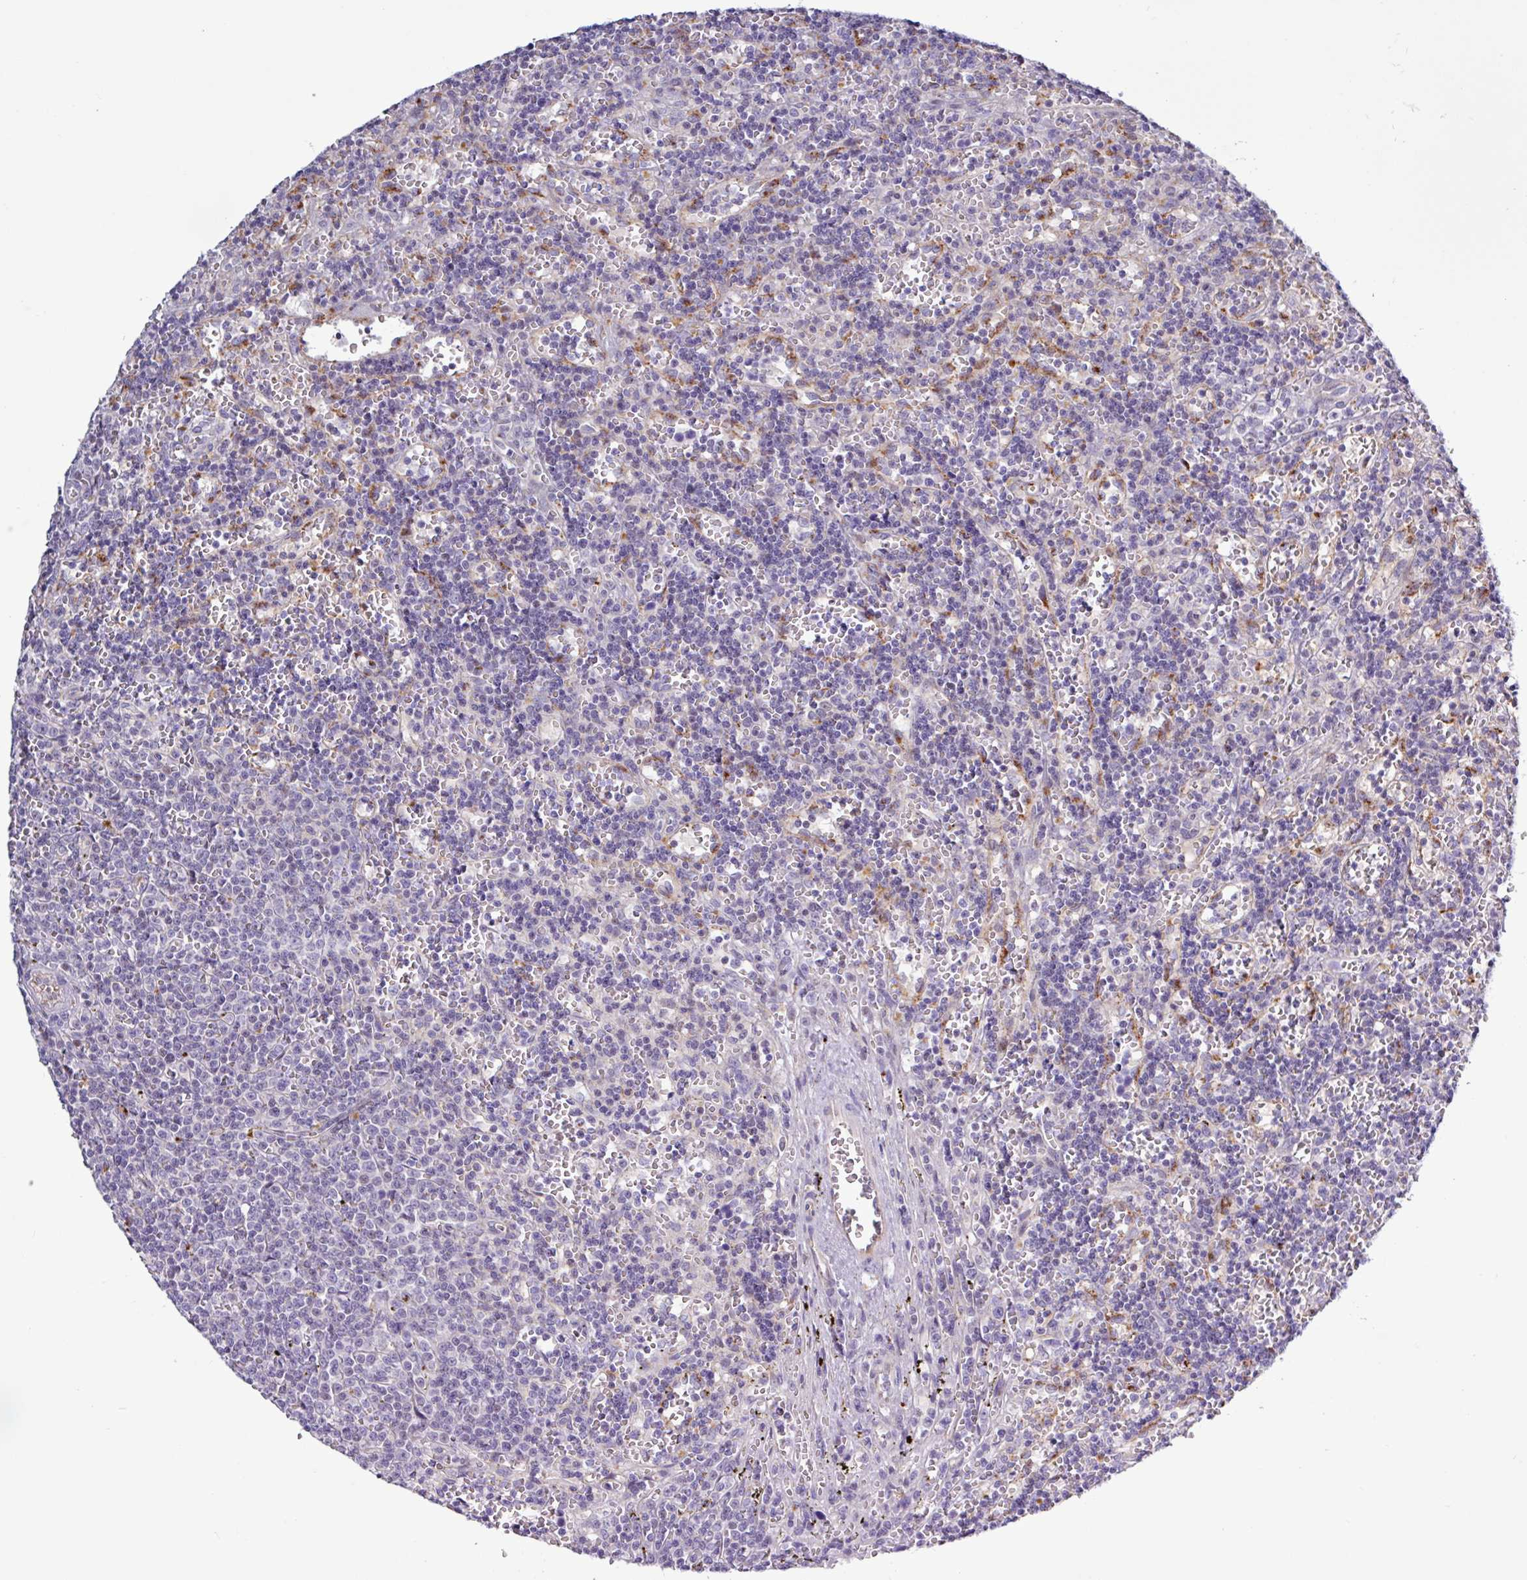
{"staining": {"intensity": "negative", "quantity": "none", "location": "none"}, "tissue": "lymphoma", "cell_type": "Tumor cells", "image_type": "cancer", "snomed": [{"axis": "morphology", "description": "Malignant lymphoma, non-Hodgkin's type, Low grade"}, {"axis": "topography", "description": "Spleen"}], "caption": "Tumor cells are negative for protein expression in human lymphoma.", "gene": "AMIGO2", "patient": {"sex": "male", "age": 60}}